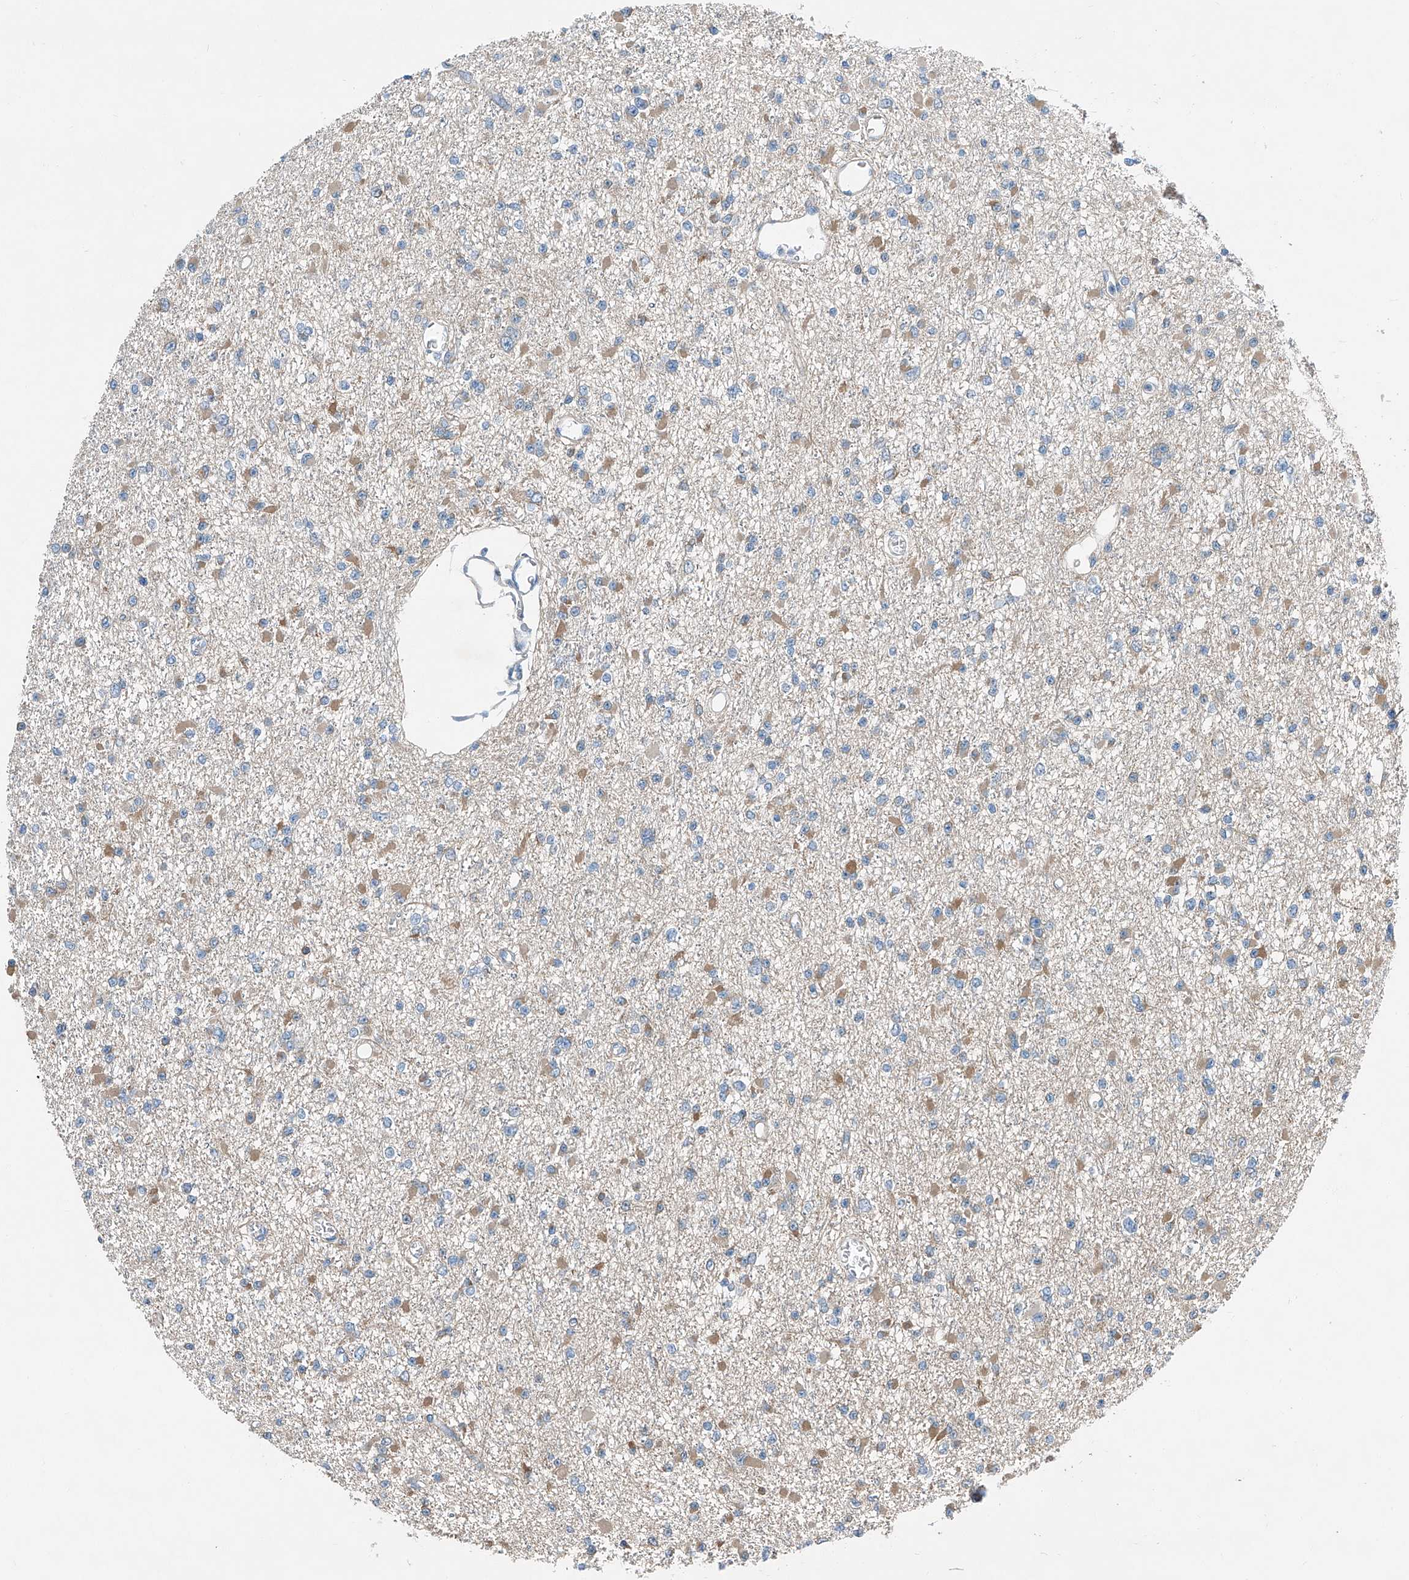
{"staining": {"intensity": "weak", "quantity": "<25%", "location": "cytoplasmic/membranous"}, "tissue": "glioma", "cell_type": "Tumor cells", "image_type": "cancer", "snomed": [{"axis": "morphology", "description": "Glioma, malignant, Low grade"}, {"axis": "topography", "description": "Brain"}], "caption": "This is an immunohistochemistry photomicrograph of glioma. There is no positivity in tumor cells.", "gene": "MDGA1", "patient": {"sex": "female", "age": 22}}